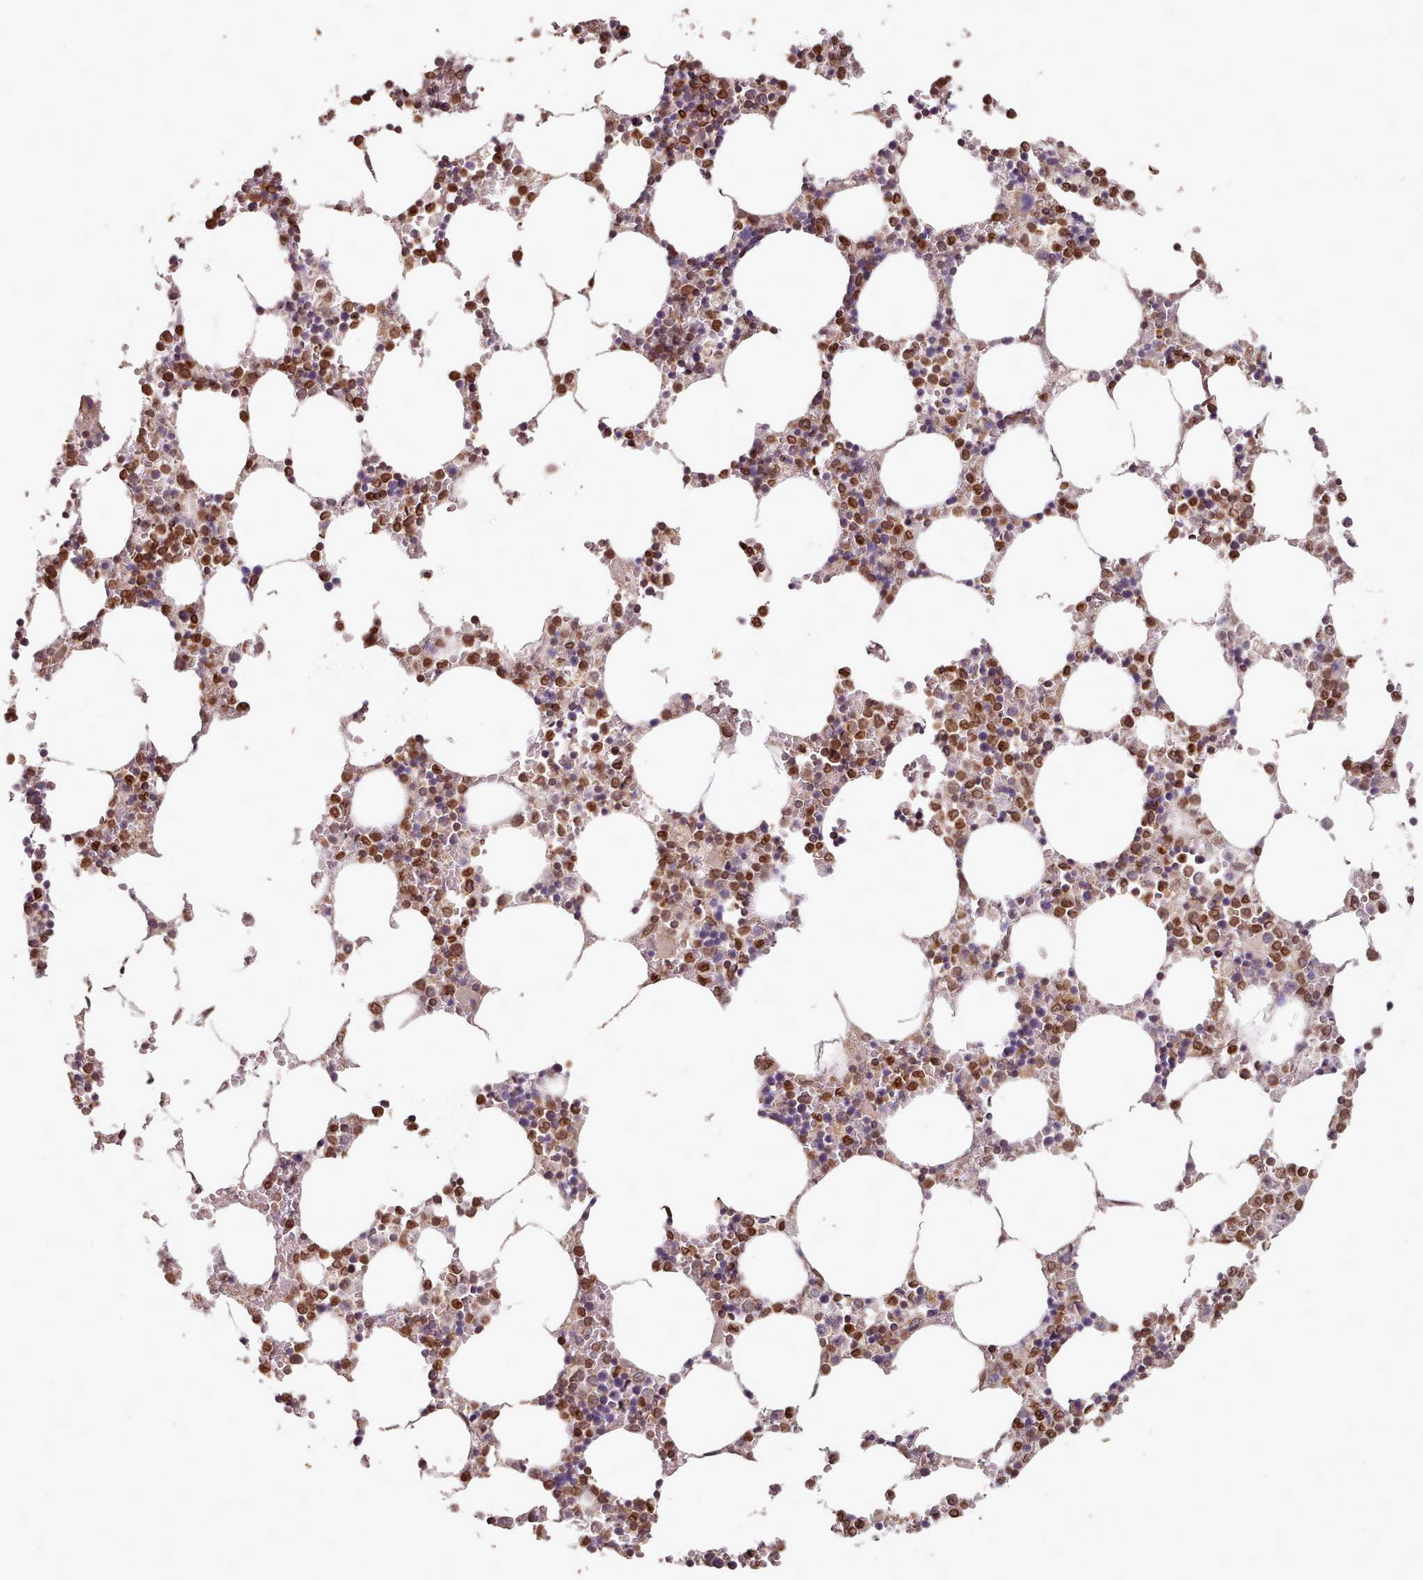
{"staining": {"intensity": "moderate", "quantity": ">75%", "location": "cytoplasmic/membranous,nuclear"}, "tissue": "bone marrow", "cell_type": "Hematopoietic cells", "image_type": "normal", "snomed": [{"axis": "morphology", "description": "Normal tissue, NOS"}, {"axis": "topography", "description": "Bone marrow"}], "caption": "Bone marrow stained with a brown dye shows moderate cytoplasmic/membranous,nuclear positive expression in about >75% of hematopoietic cells.", "gene": "TOR1AIP1", "patient": {"sex": "female", "age": 64}}